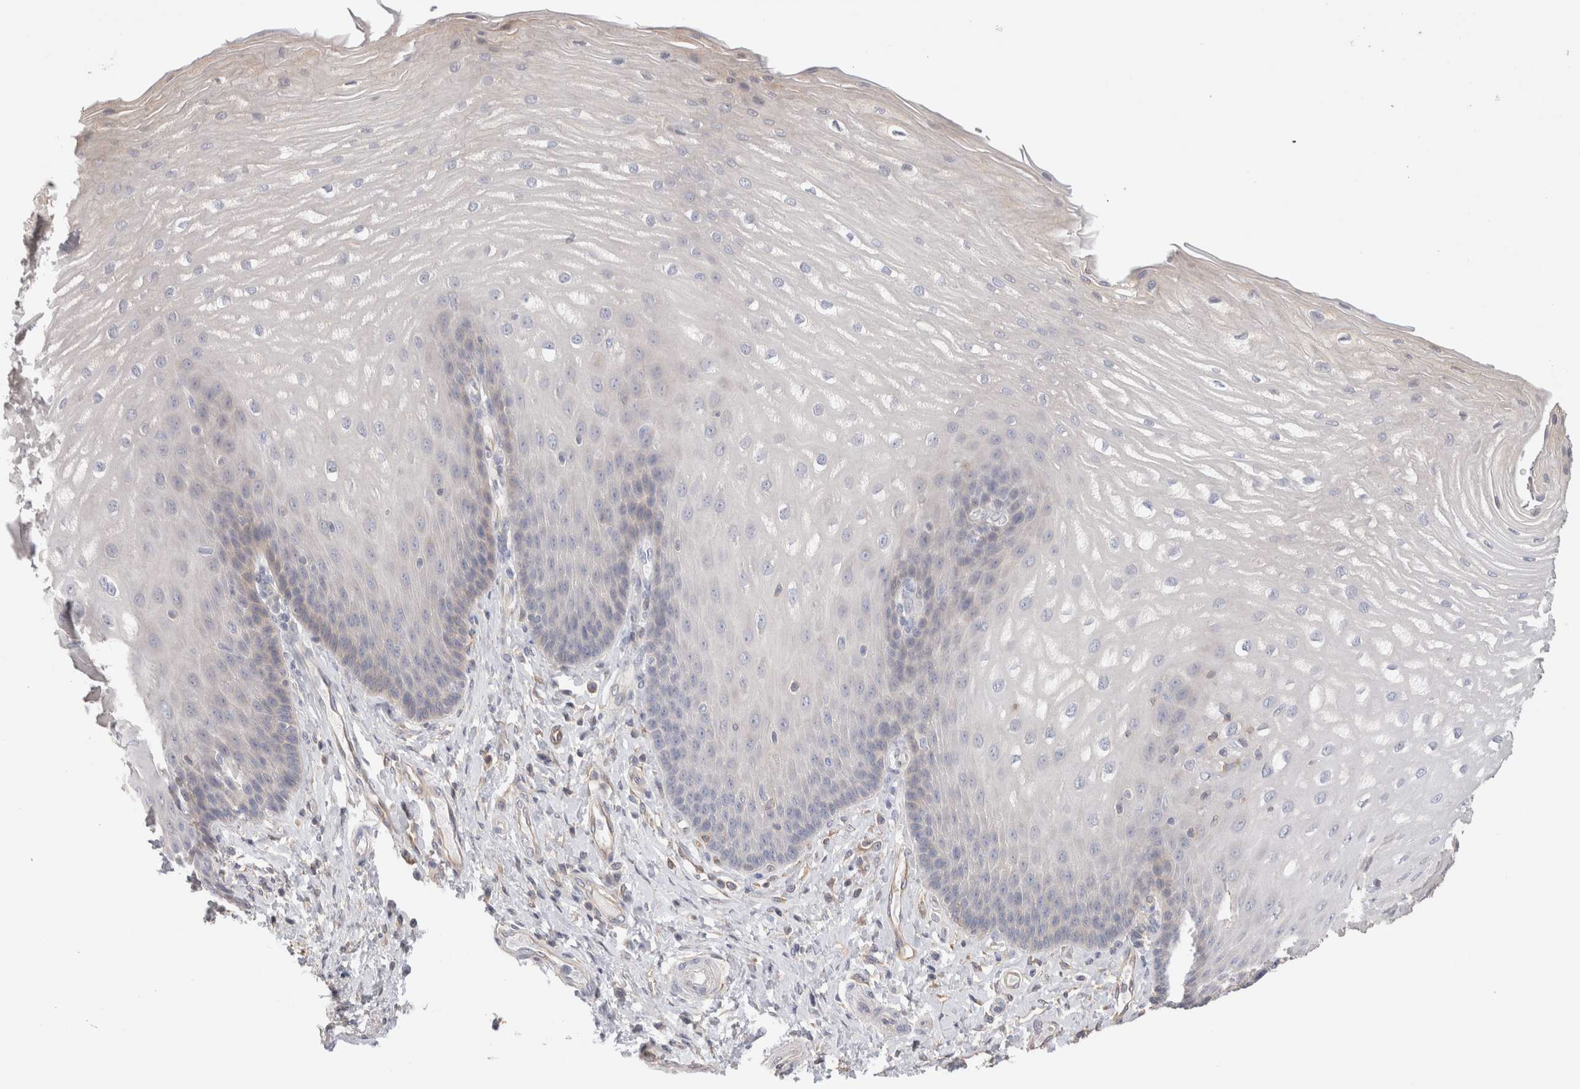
{"staining": {"intensity": "negative", "quantity": "none", "location": "none"}, "tissue": "esophagus", "cell_type": "Squamous epithelial cells", "image_type": "normal", "snomed": [{"axis": "morphology", "description": "Normal tissue, NOS"}, {"axis": "topography", "description": "Esophagus"}], "caption": "Photomicrograph shows no significant protein staining in squamous epithelial cells of benign esophagus. (DAB IHC visualized using brightfield microscopy, high magnification).", "gene": "CAPN2", "patient": {"sex": "male", "age": 54}}